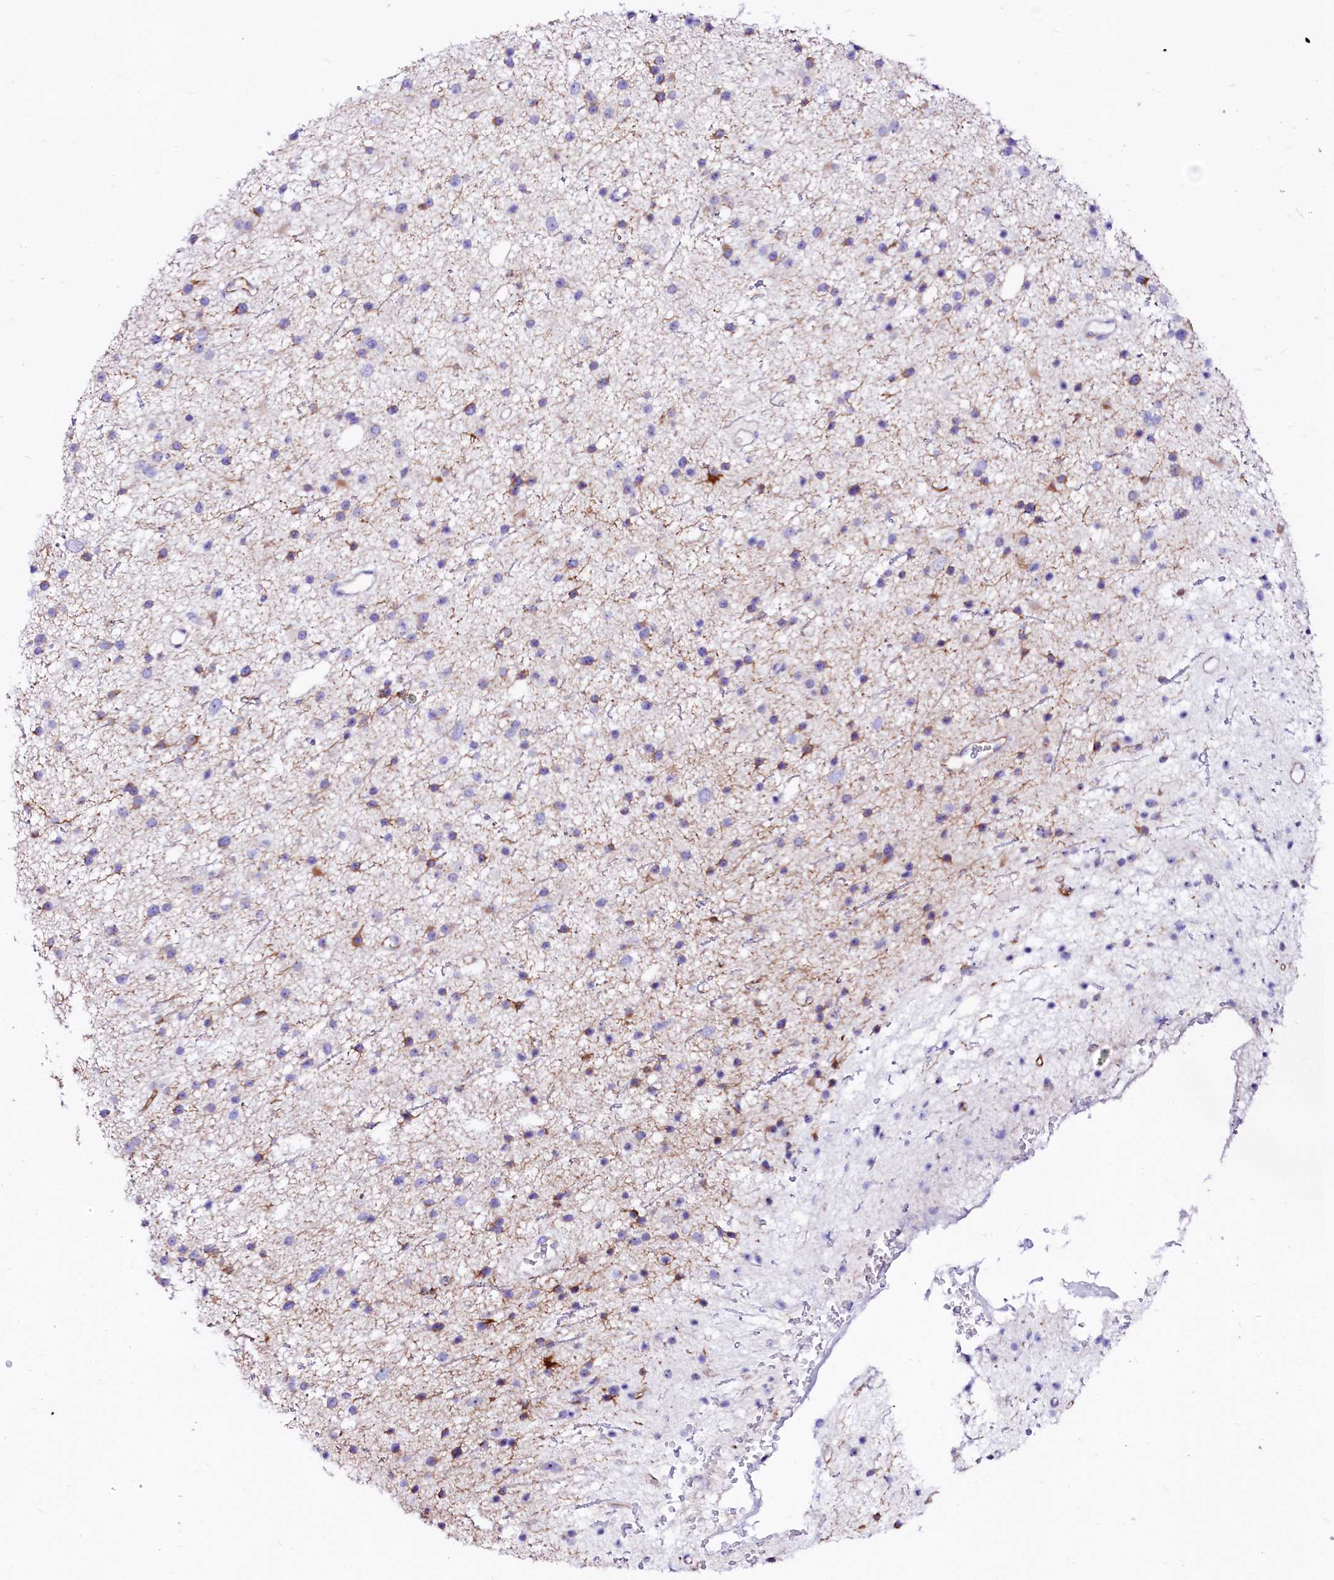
{"staining": {"intensity": "negative", "quantity": "none", "location": "none"}, "tissue": "glioma", "cell_type": "Tumor cells", "image_type": "cancer", "snomed": [{"axis": "morphology", "description": "Glioma, malignant, Low grade"}, {"axis": "topography", "description": "Cerebral cortex"}], "caption": "This is an immunohistochemistry (IHC) photomicrograph of glioma. There is no positivity in tumor cells.", "gene": "SFR1", "patient": {"sex": "female", "age": 39}}